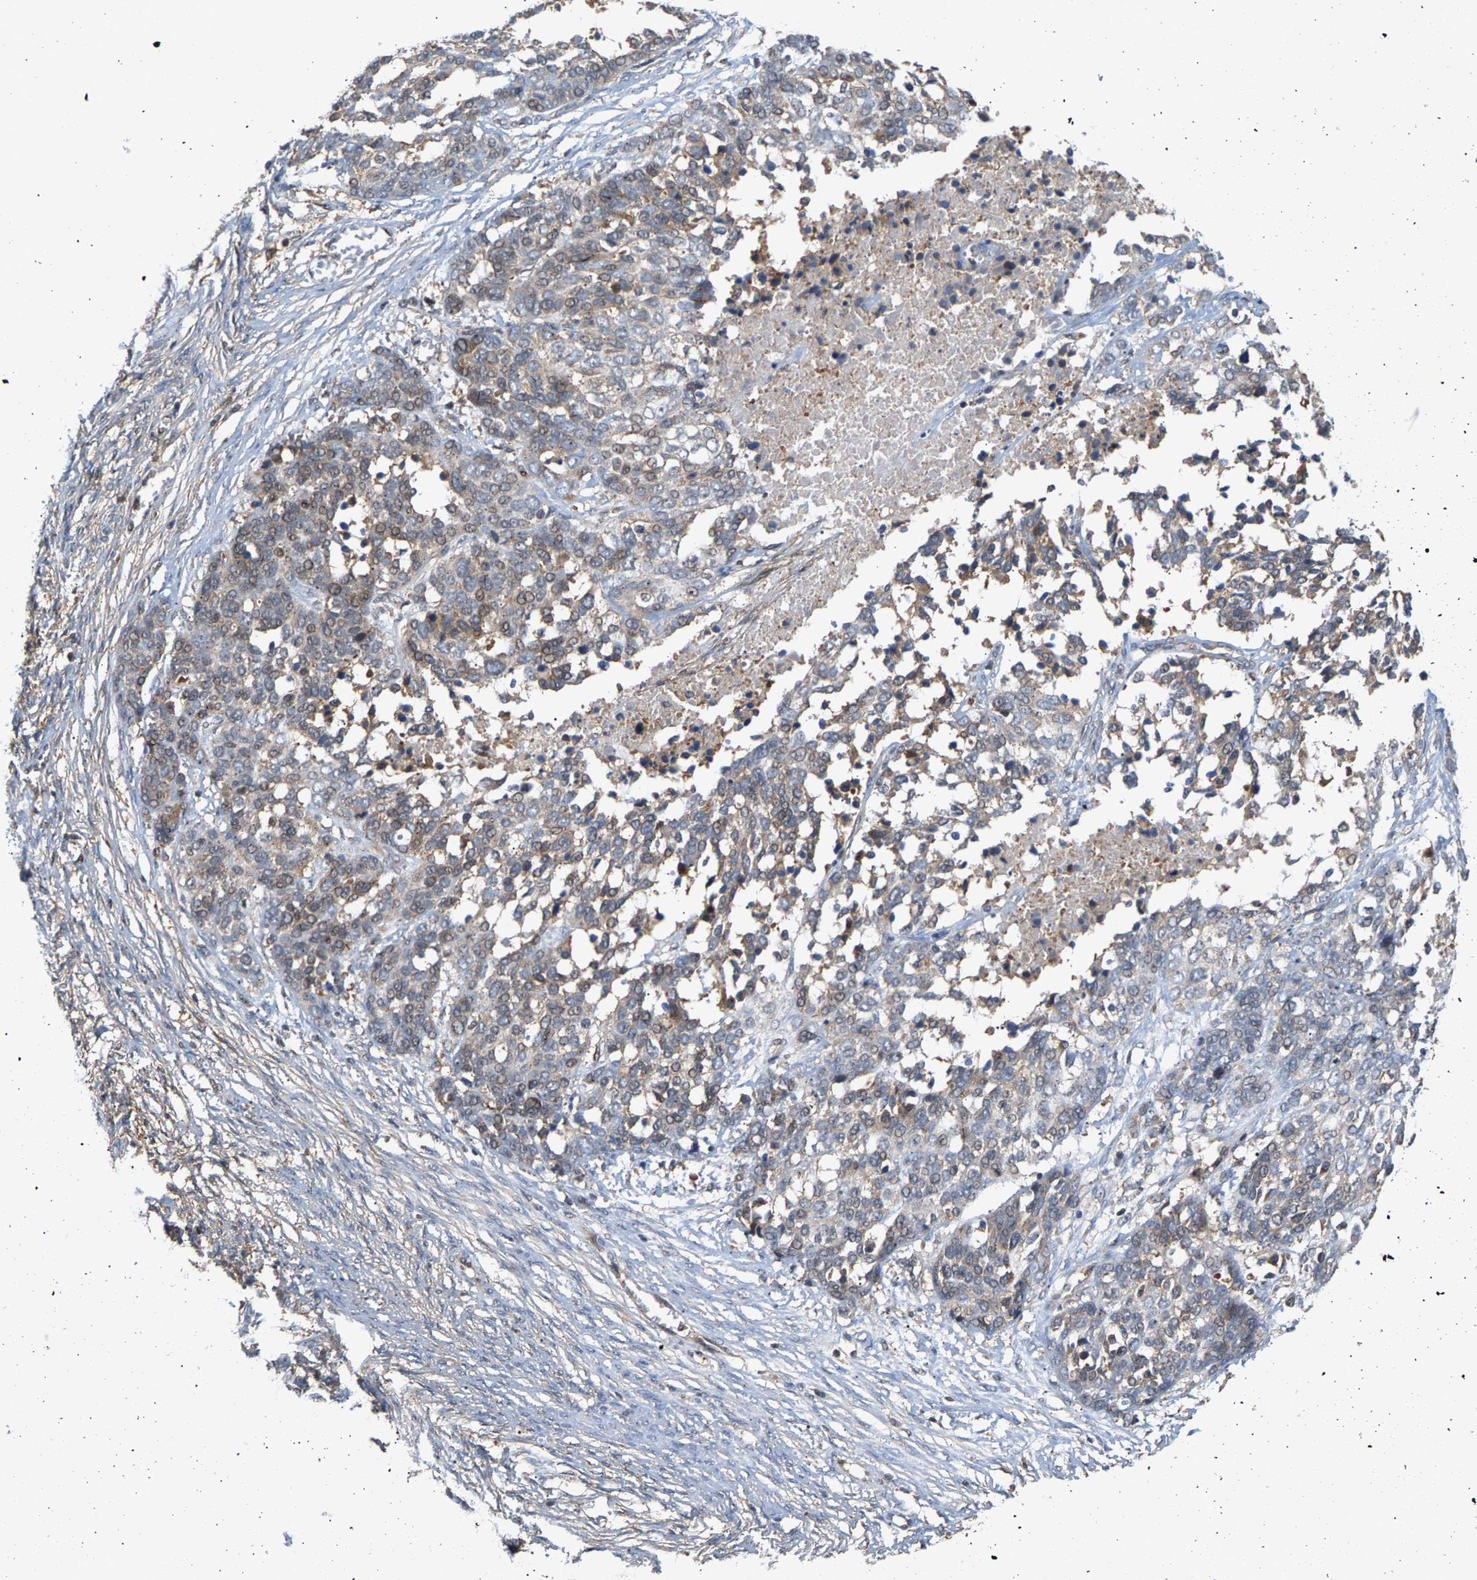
{"staining": {"intensity": "moderate", "quantity": "25%-75%", "location": "cytoplasmic/membranous"}, "tissue": "ovarian cancer", "cell_type": "Tumor cells", "image_type": "cancer", "snomed": [{"axis": "morphology", "description": "Cystadenocarcinoma, serous, NOS"}, {"axis": "topography", "description": "Ovary"}], "caption": "Protein expression analysis of human ovarian cancer reveals moderate cytoplasmic/membranous positivity in approximately 25%-75% of tumor cells.", "gene": "MAP2K5", "patient": {"sex": "female", "age": 44}}